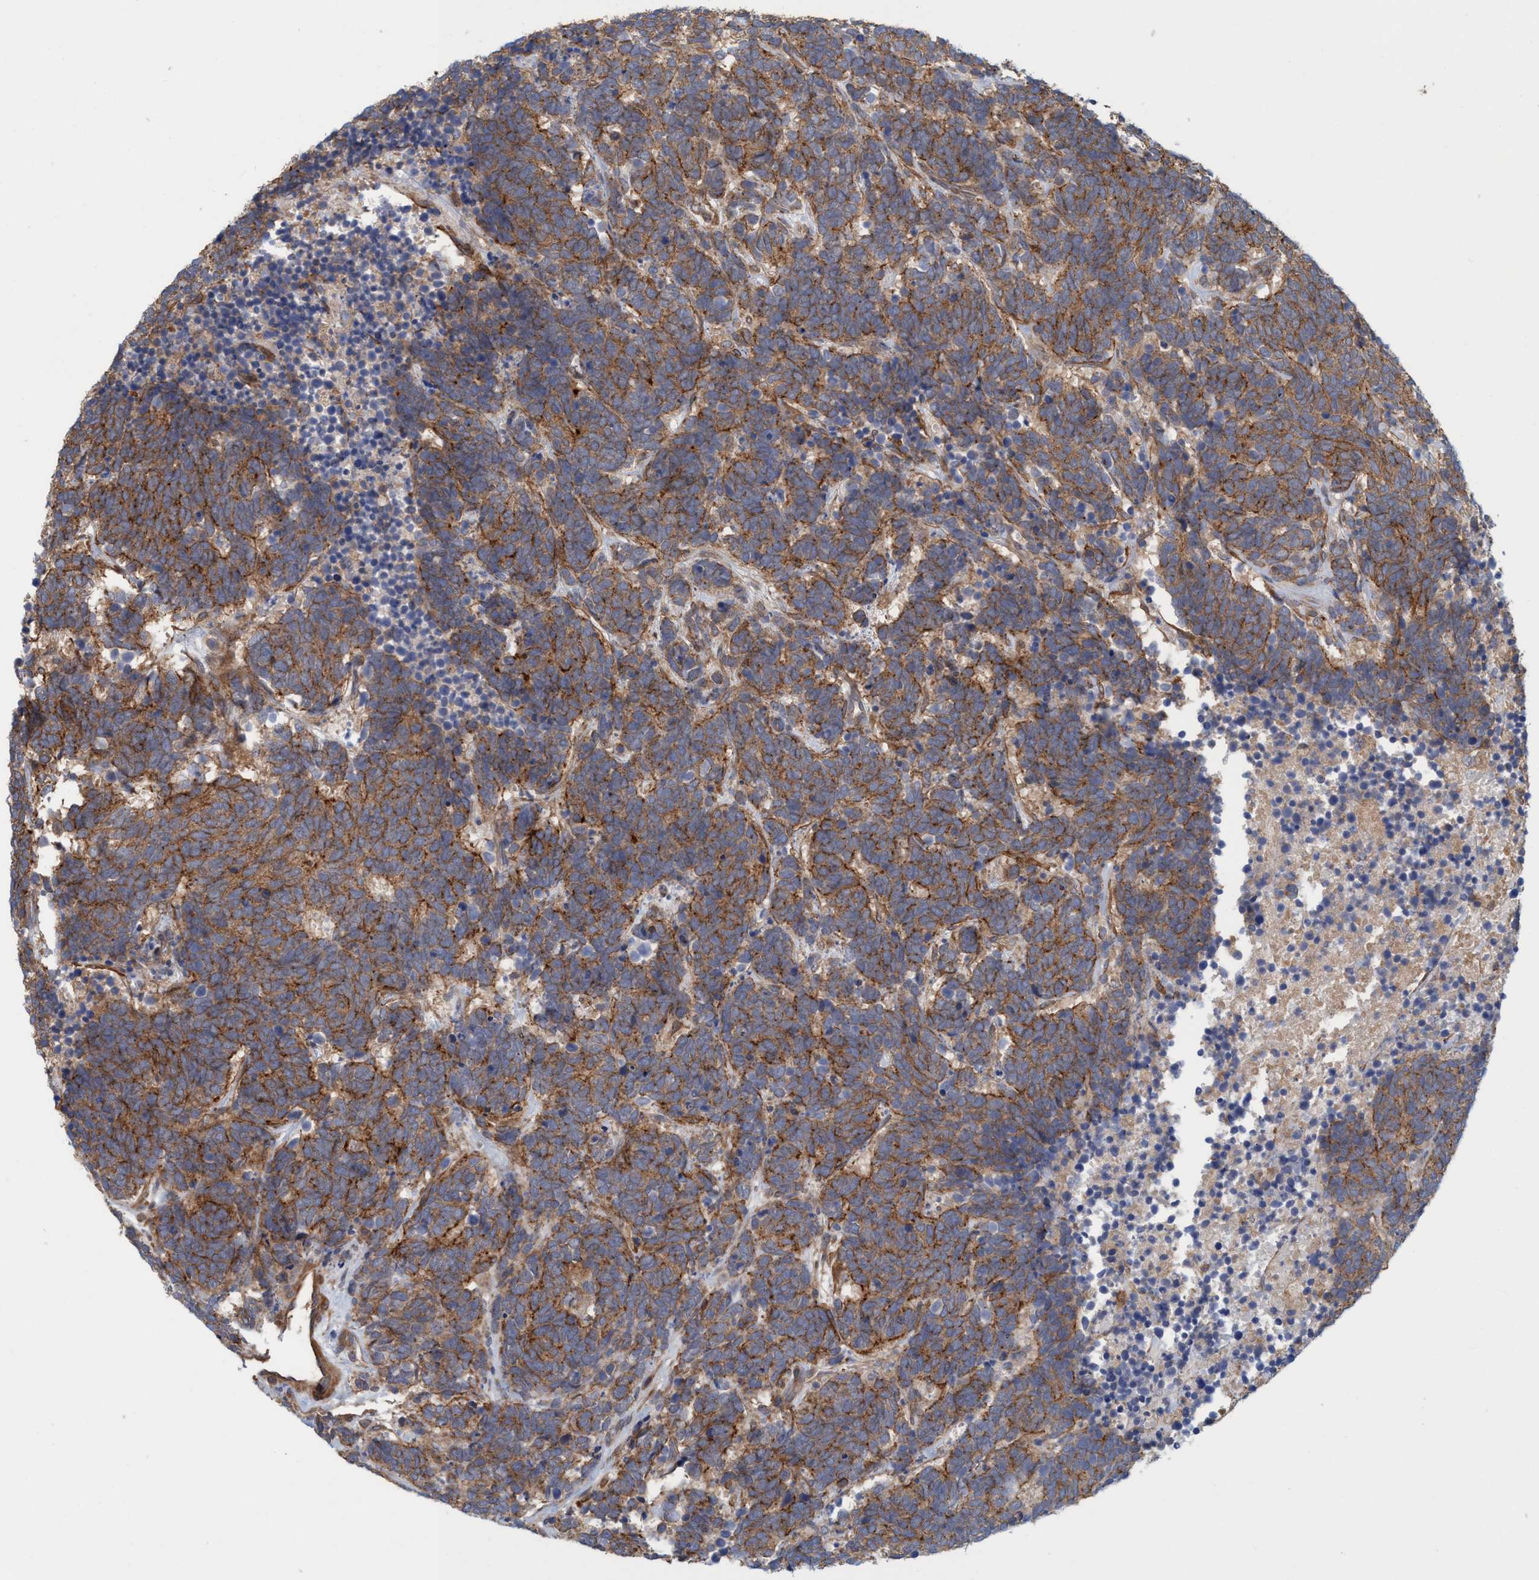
{"staining": {"intensity": "moderate", "quantity": ">75%", "location": "cytoplasmic/membranous"}, "tissue": "carcinoid", "cell_type": "Tumor cells", "image_type": "cancer", "snomed": [{"axis": "morphology", "description": "Carcinoma, NOS"}, {"axis": "morphology", "description": "Carcinoid, malignant, NOS"}, {"axis": "topography", "description": "Urinary bladder"}], "caption": "IHC photomicrograph of human carcinoma stained for a protein (brown), which shows medium levels of moderate cytoplasmic/membranous expression in approximately >75% of tumor cells.", "gene": "SPECC1", "patient": {"sex": "male", "age": 57}}